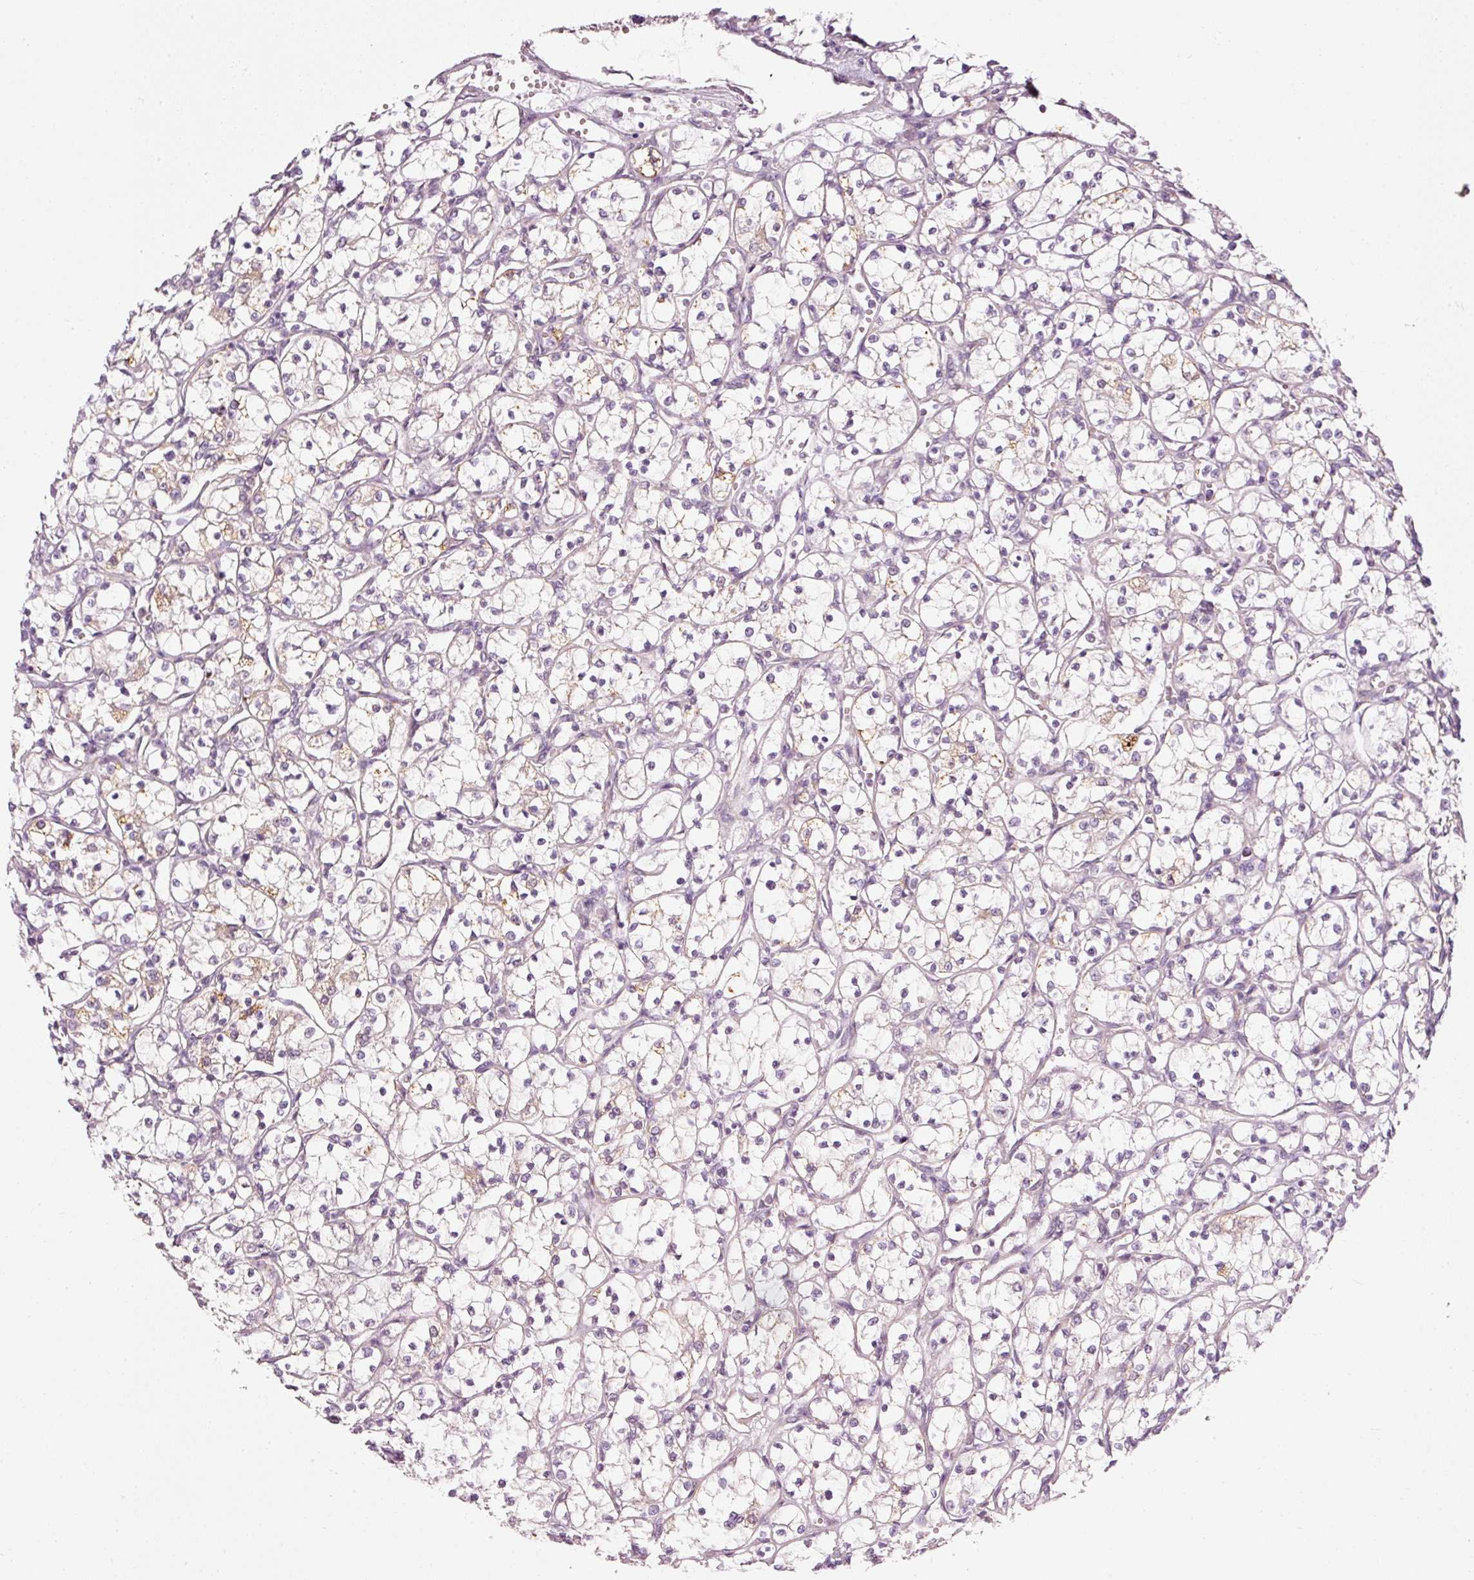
{"staining": {"intensity": "negative", "quantity": "none", "location": "none"}, "tissue": "renal cancer", "cell_type": "Tumor cells", "image_type": "cancer", "snomed": [{"axis": "morphology", "description": "Adenocarcinoma, NOS"}, {"axis": "topography", "description": "Kidney"}], "caption": "Human renal cancer stained for a protein using IHC demonstrates no staining in tumor cells.", "gene": "CDC20B", "patient": {"sex": "female", "age": 69}}